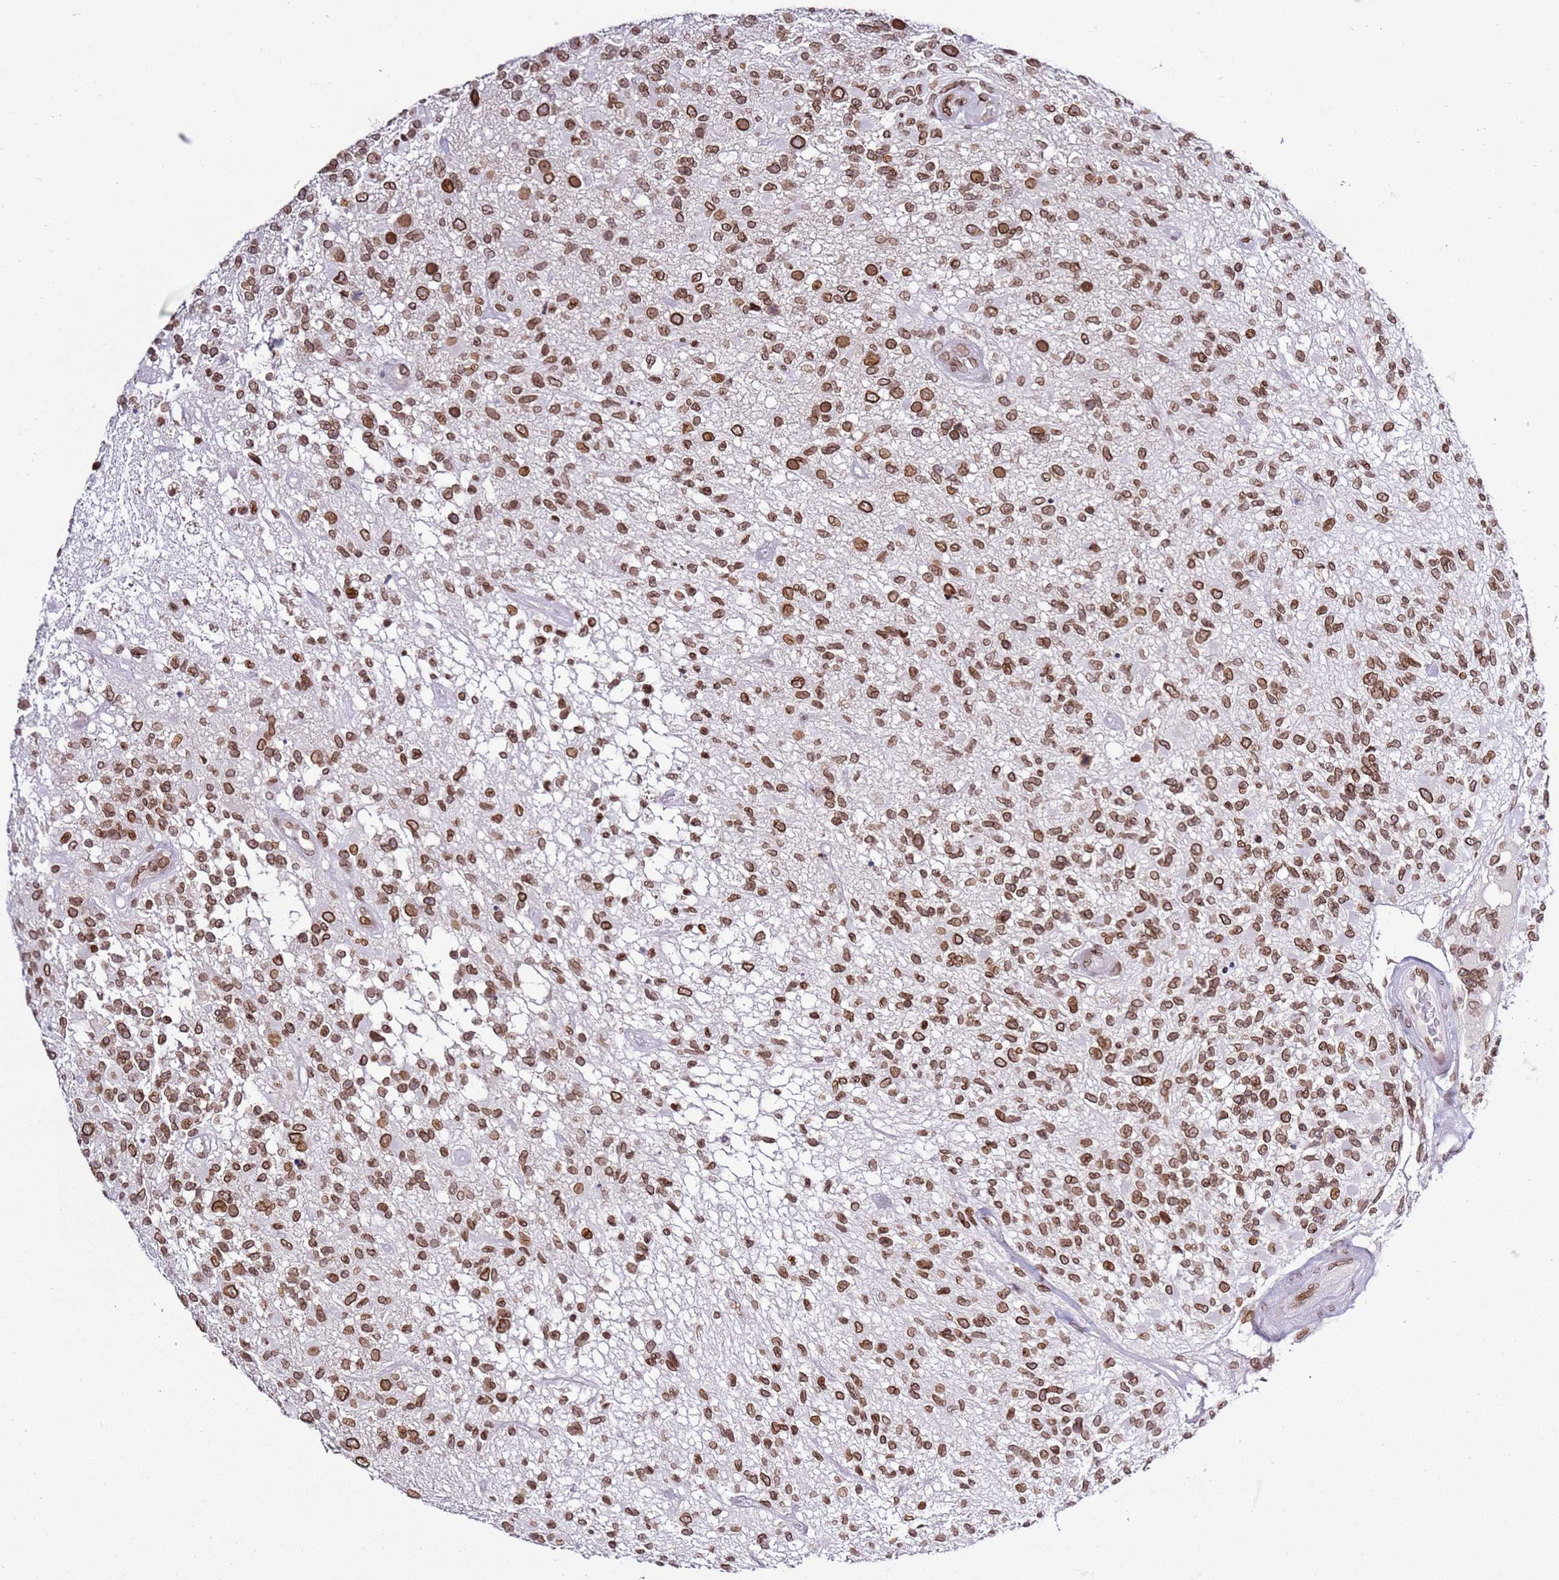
{"staining": {"intensity": "moderate", "quantity": ">75%", "location": "cytoplasmic/membranous,nuclear"}, "tissue": "glioma", "cell_type": "Tumor cells", "image_type": "cancer", "snomed": [{"axis": "morphology", "description": "Glioma, malignant, High grade"}, {"axis": "morphology", "description": "Glioblastoma, NOS"}, {"axis": "topography", "description": "Brain"}], "caption": "High-power microscopy captured an immunohistochemistry image of glioma, revealing moderate cytoplasmic/membranous and nuclear staining in about >75% of tumor cells.", "gene": "POU6F1", "patient": {"sex": "male", "age": 60}}